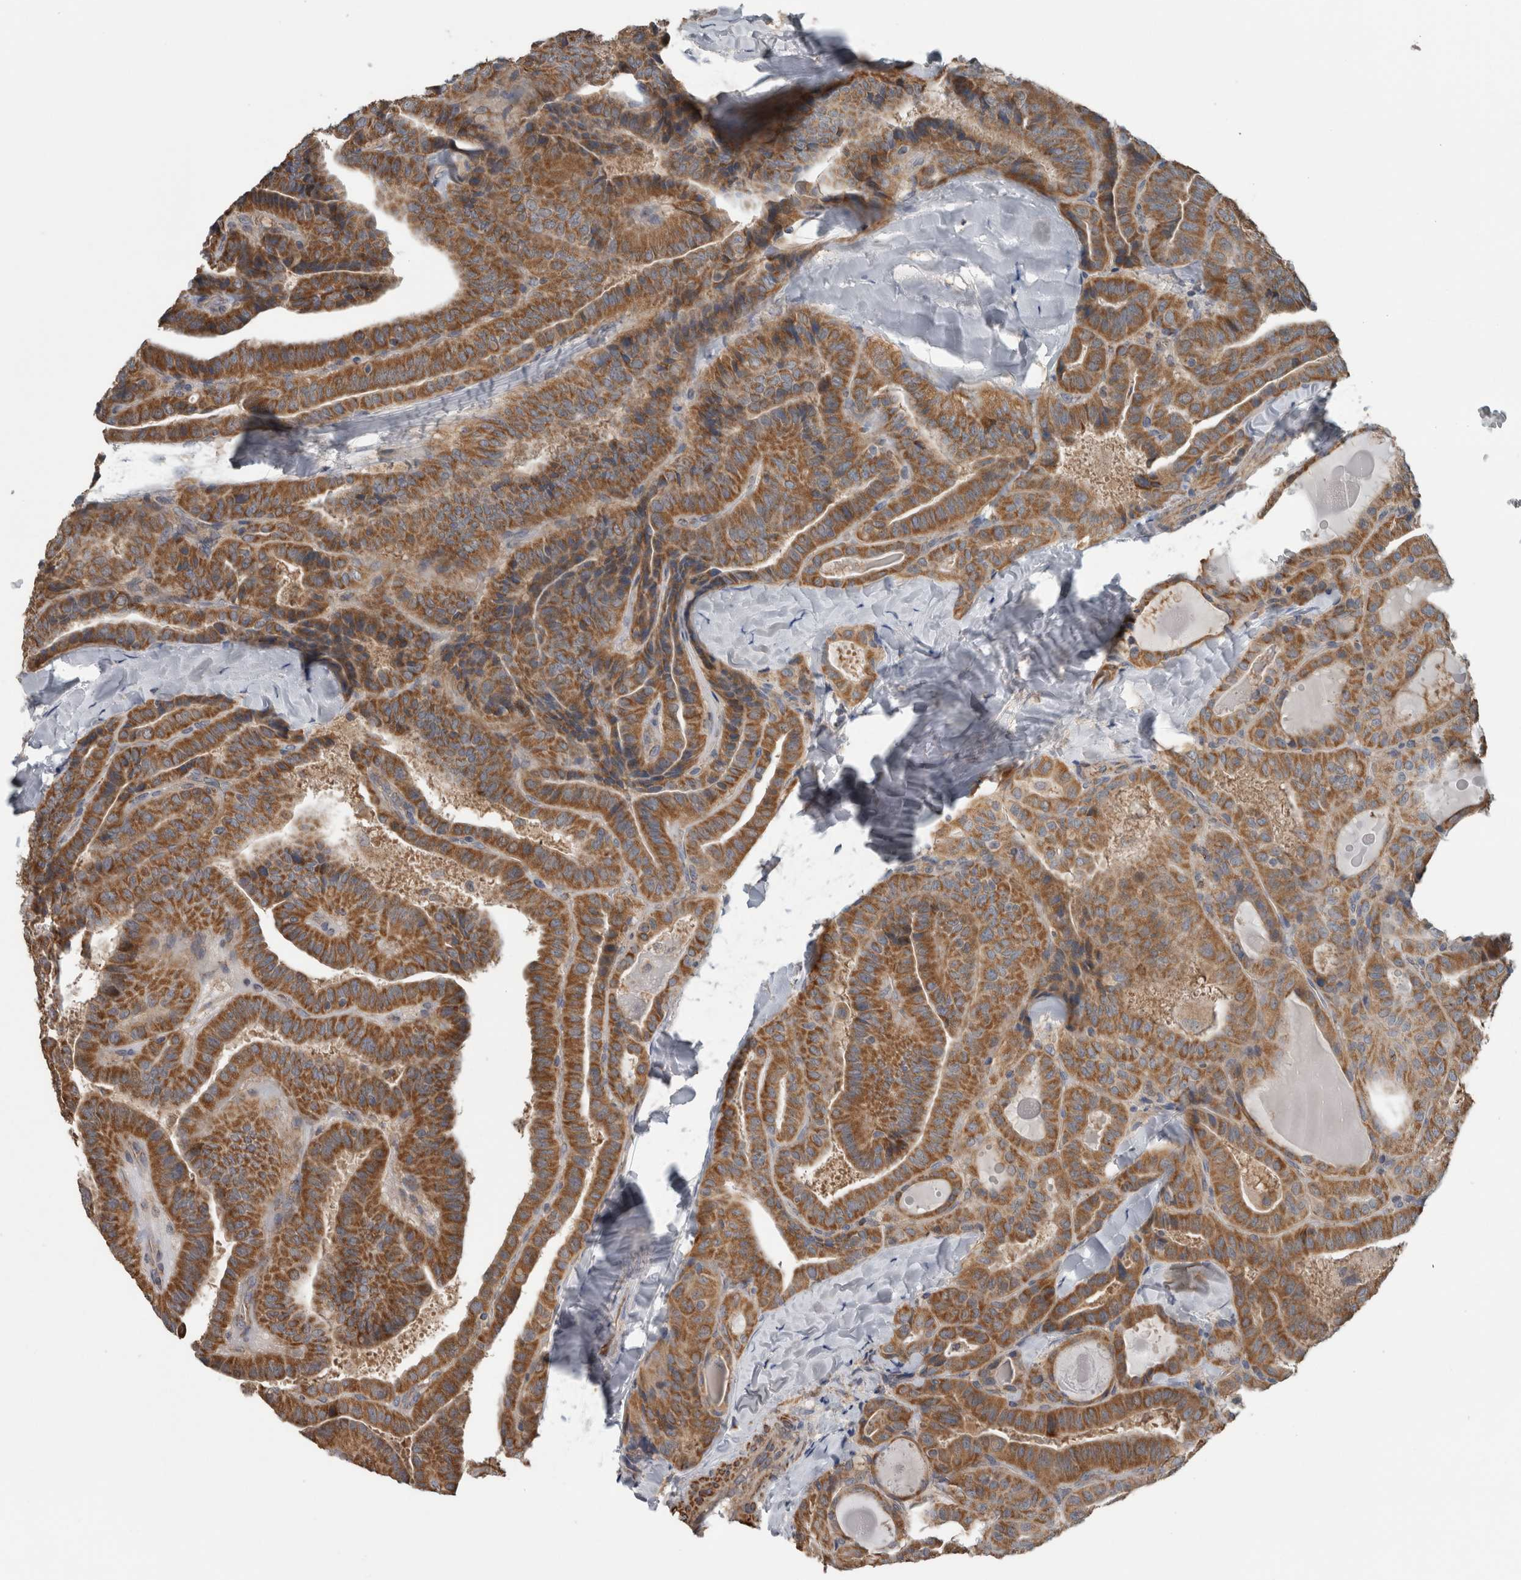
{"staining": {"intensity": "strong", "quantity": ">75%", "location": "cytoplasmic/membranous"}, "tissue": "thyroid cancer", "cell_type": "Tumor cells", "image_type": "cancer", "snomed": [{"axis": "morphology", "description": "Papillary adenocarcinoma, NOS"}, {"axis": "topography", "description": "Thyroid gland"}], "caption": "Brown immunohistochemical staining in human papillary adenocarcinoma (thyroid) demonstrates strong cytoplasmic/membranous positivity in about >75% of tumor cells.", "gene": "ARMC1", "patient": {"sex": "male", "age": 77}}